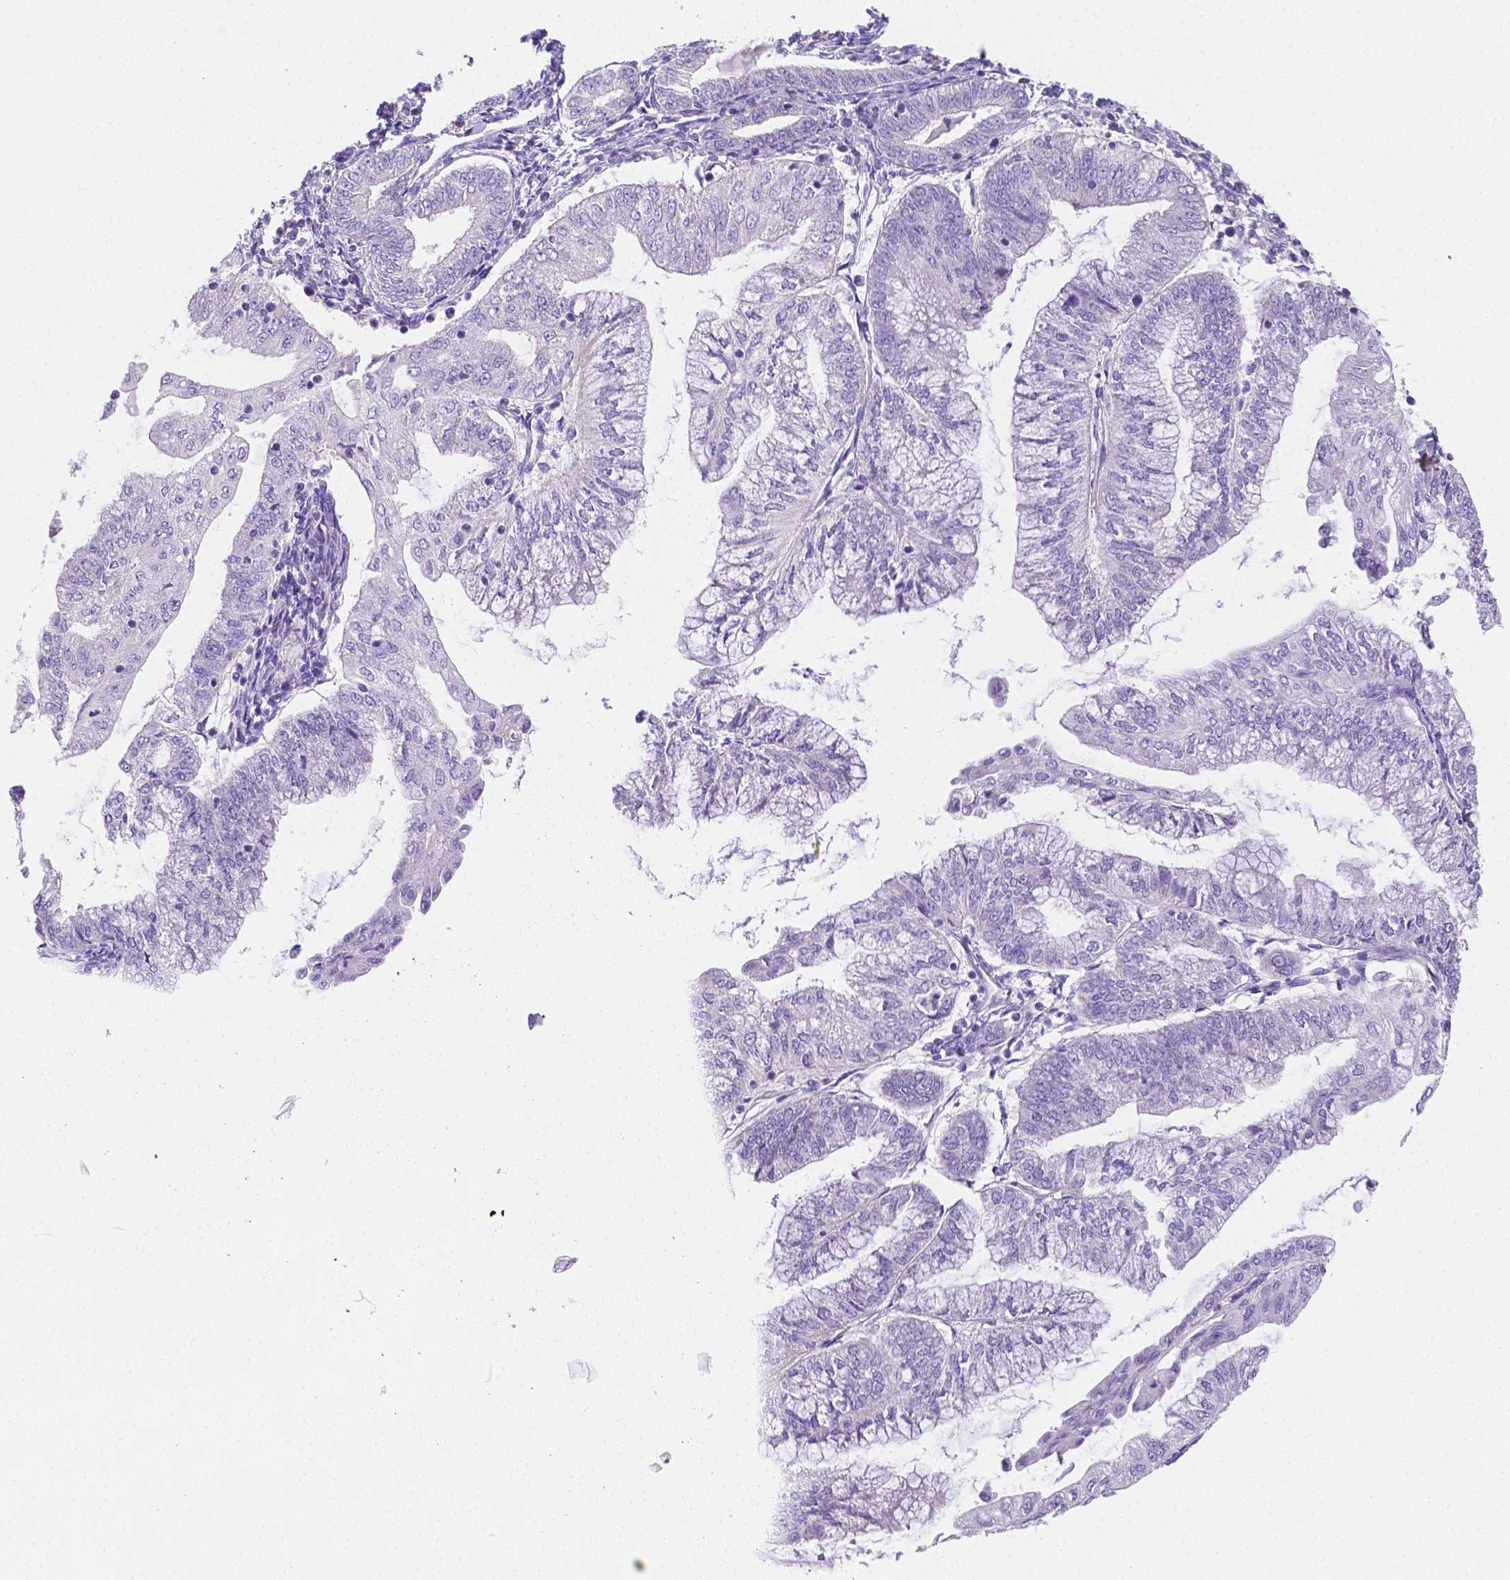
{"staining": {"intensity": "negative", "quantity": "none", "location": "none"}, "tissue": "endometrial cancer", "cell_type": "Tumor cells", "image_type": "cancer", "snomed": [{"axis": "morphology", "description": "Adenocarcinoma, NOS"}, {"axis": "topography", "description": "Endometrium"}], "caption": "IHC histopathology image of human endometrial cancer stained for a protein (brown), which reveals no positivity in tumor cells.", "gene": "SGTB", "patient": {"sex": "female", "age": 55}}